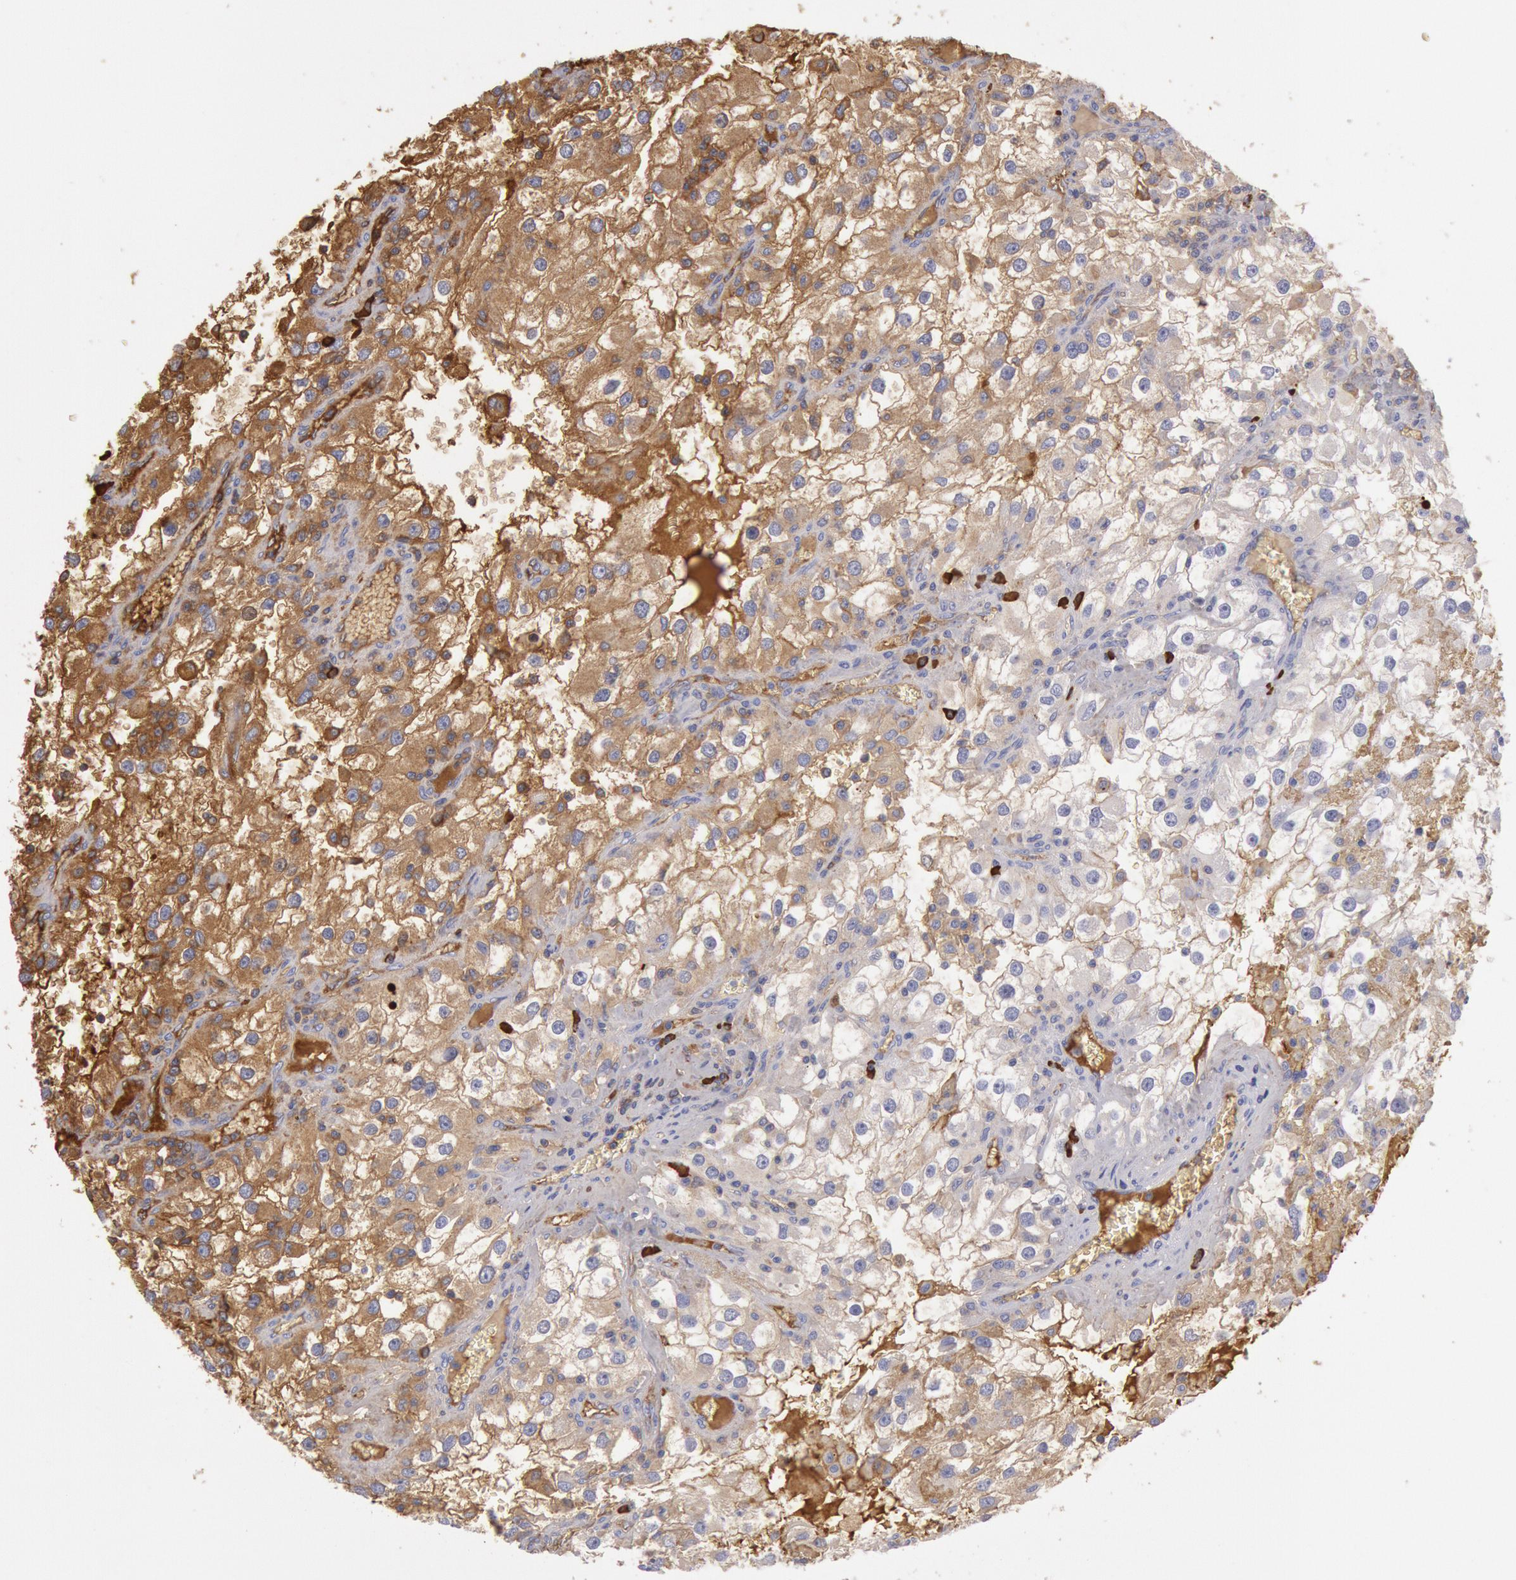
{"staining": {"intensity": "moderate", "quantity": "<25%", "location": "cytoplasmic/membranous"}, "tissue": "renal cancer", "cell_type": "Tumor cells", "image_type": "cancer", "snomed": [{"axis": "morphology", "description": "Adenocarcinoma, NOS"}, {"axis": "topography", "description": "Kidney"}], "caption": "Brown immunohistochemical staining in renal cancer shows moderate cytoplasmic/membranous staining in approximately <25% of tumor cells.", "gene": "IGHA1", "patient": {"sex": "female", "age": 52}}